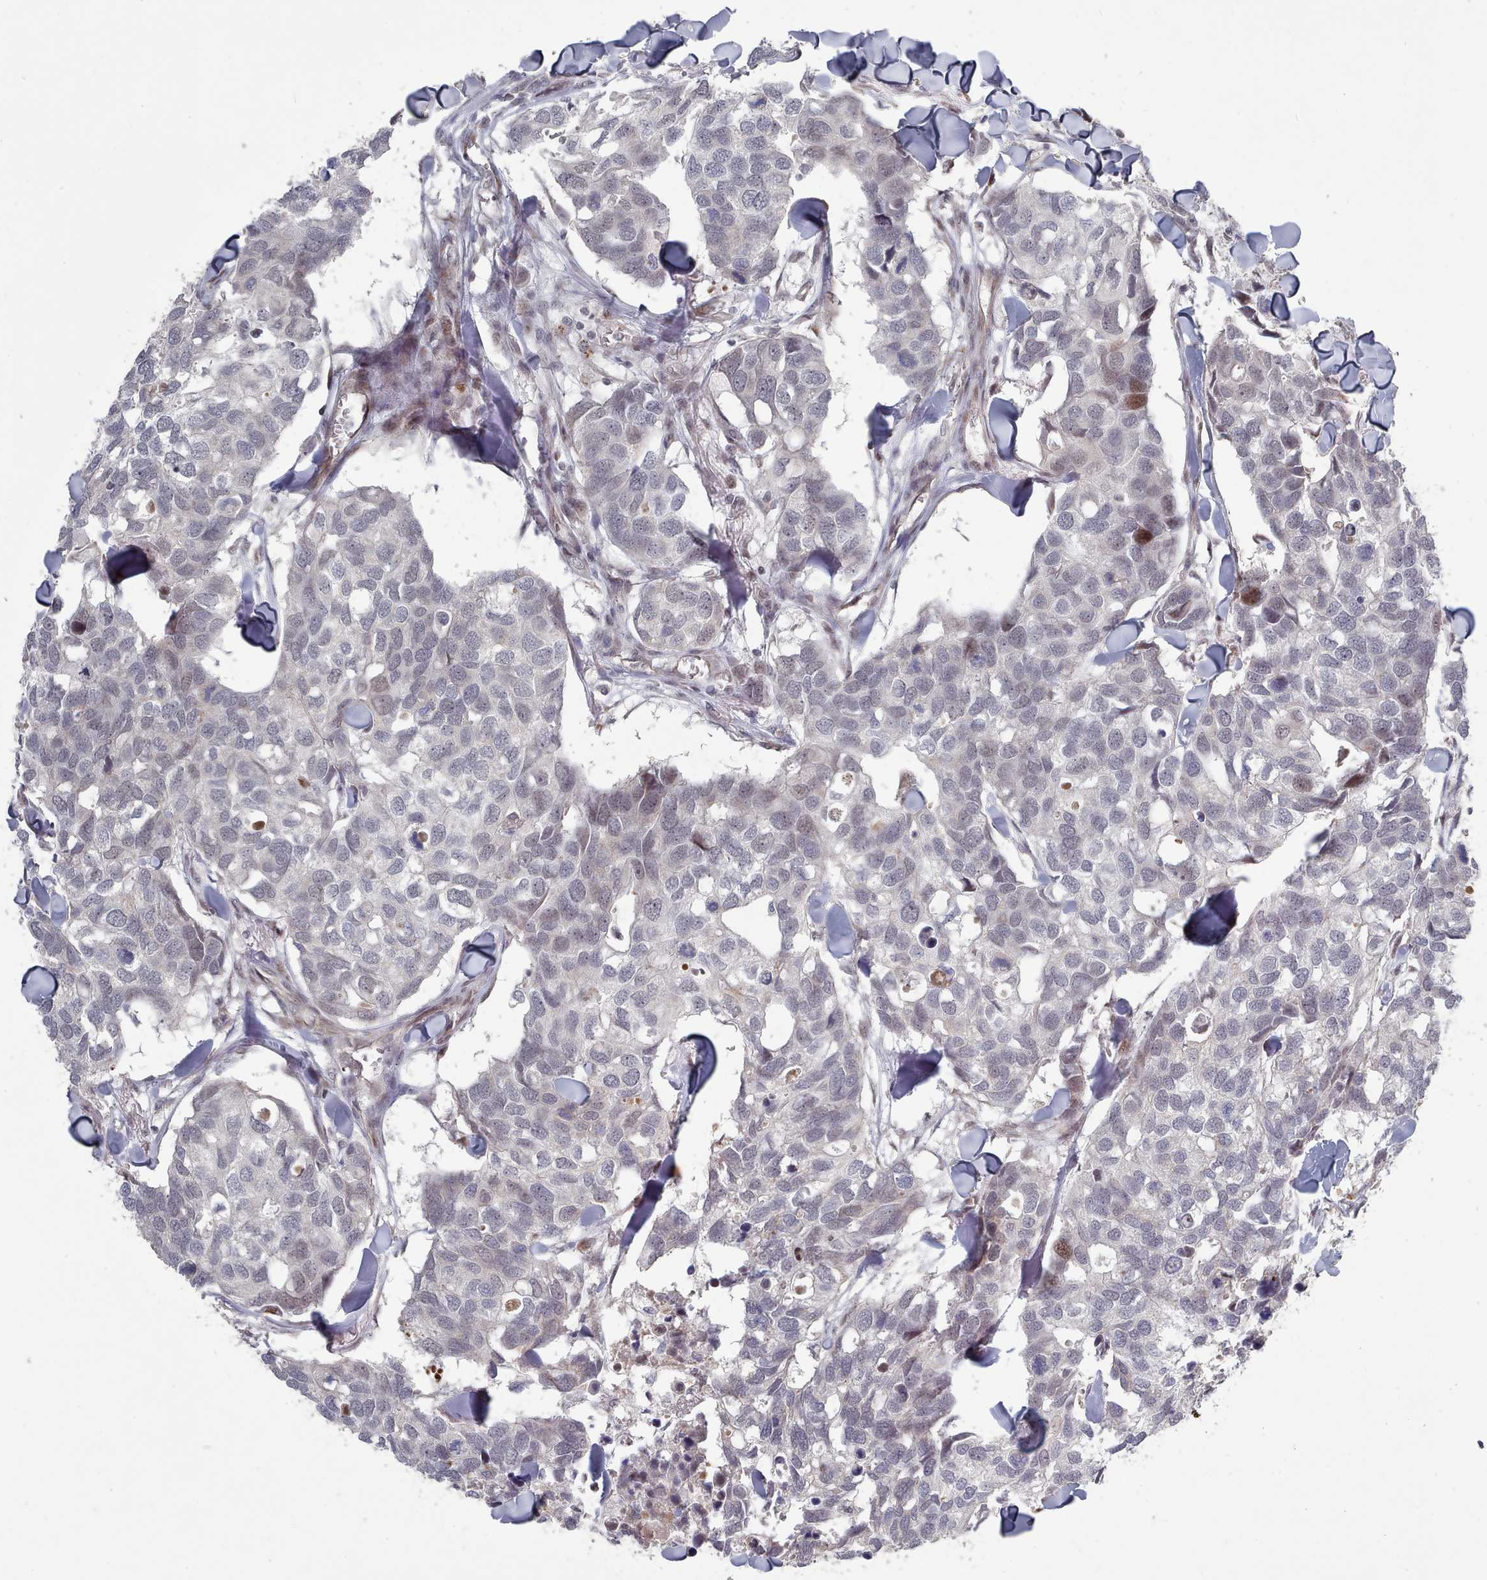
{"staining": {"intensity": "negative", "quantity": "none", "location": "none"}, "tissue": "breast cancer", "cell_type": "Tumor cells", "image_type": "cancer", "snomed": [{"axis": "morphology", "description": "Duct carcinoma"}, {"axis": "topography", "description": "Breast"}], "caption": "This photomicrograph is of breast cancer (intraductal carcinoma) stained with immunohistochemistry (IHC) to label a protein in brown with the nuclei are counter-stained blue. There is no expression in tumor cells. The staining was performed using DAB (3,3'-diaminobenzidine) to visualize the protein expression in brown, while the nuclei were stained in blue with hematoxylin (Magnification: 20x).", "gene": "CPSF4", "patient": {"sex": "female", "age": 83}}